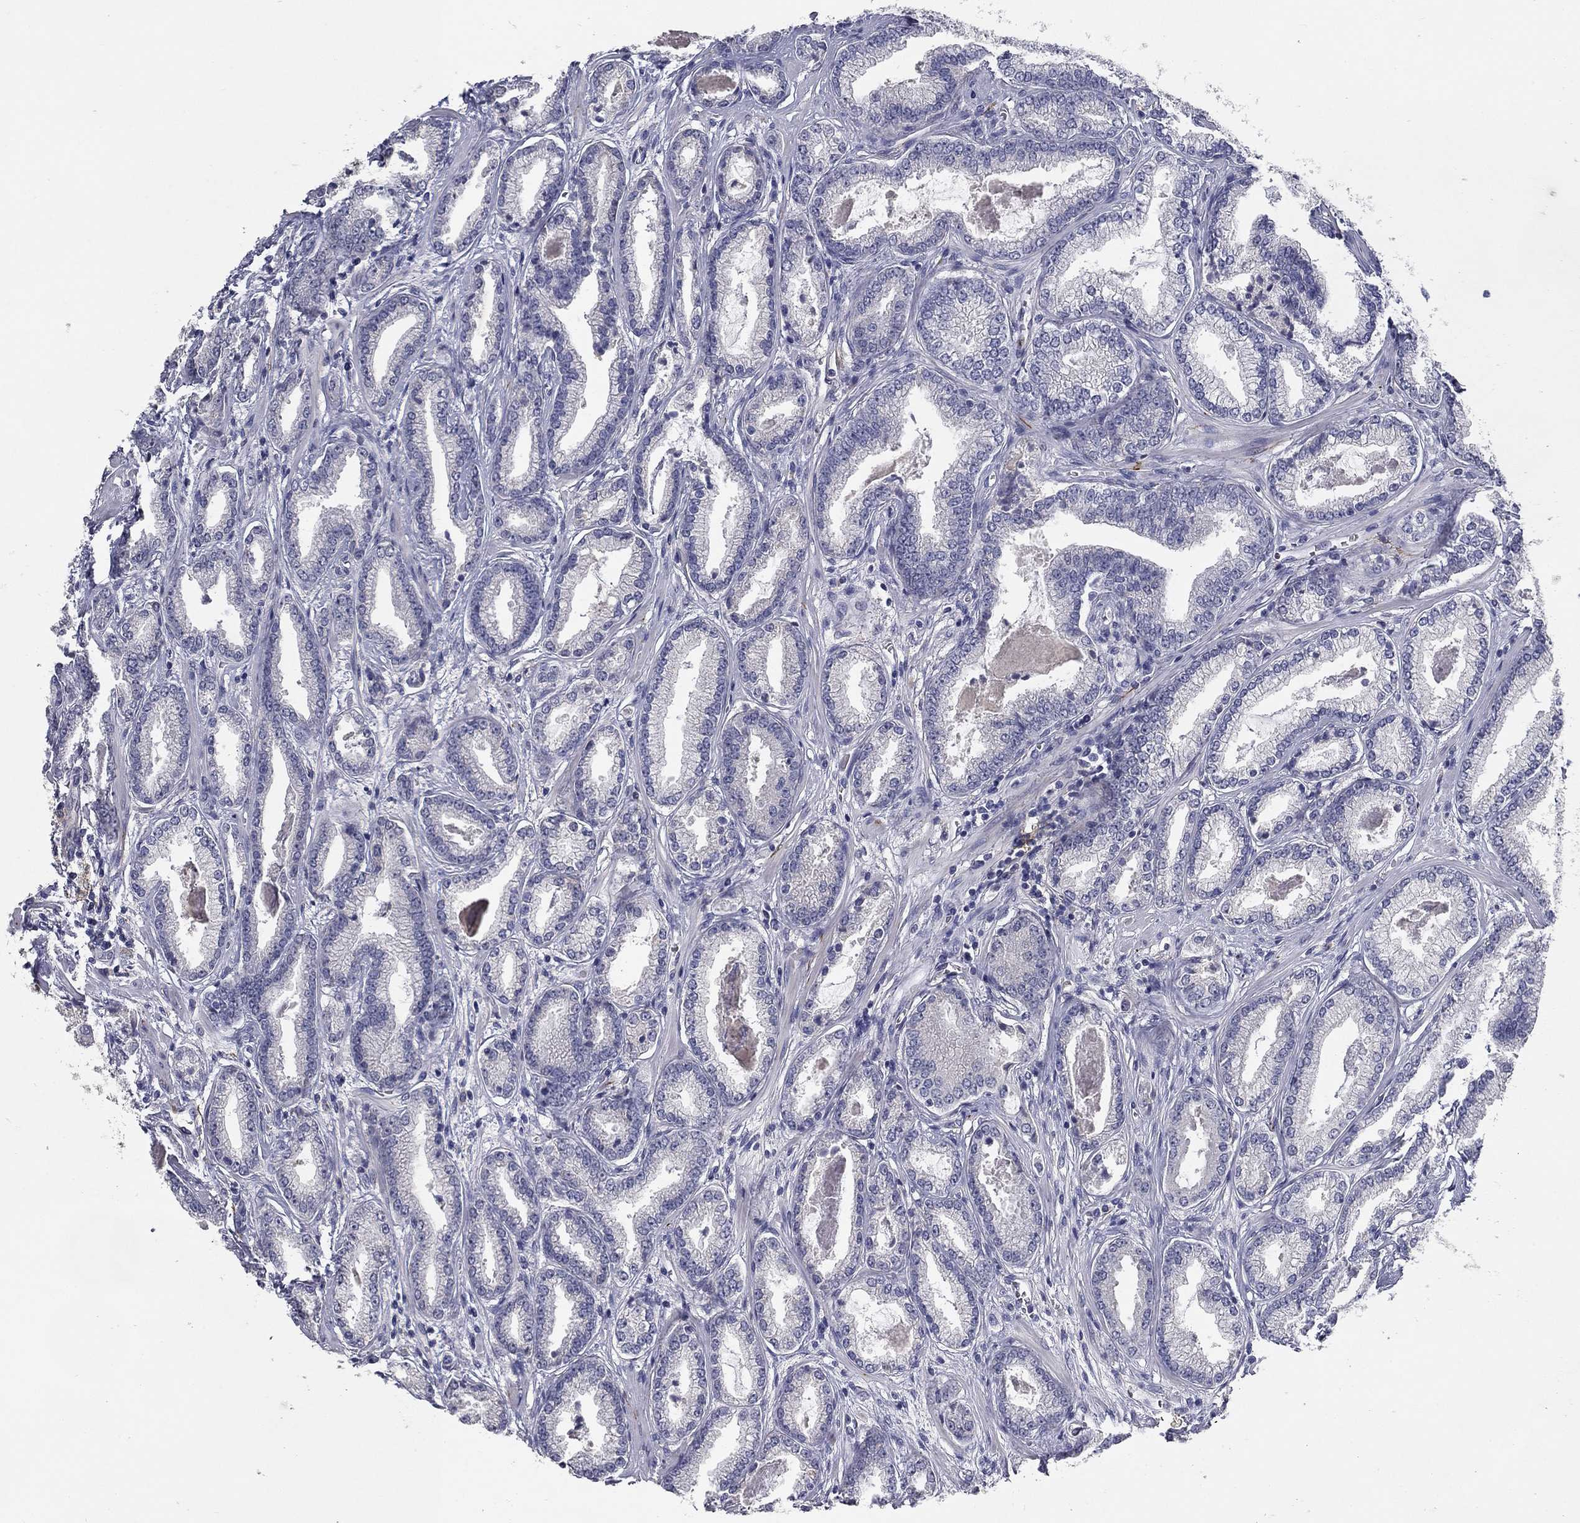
{"staining": {"intensity": "negative", "quantity": "none", "location": "none"}, "tissue": "prostate cancer", "cell_type": "Tumor cells", "image_type": "cancer", "snomed": [{"axis": "morphology", "description": "Adenocarcinoma, Low grade"}, {"axis": "topography", "description": "Prostate"}], "caption": "Immunohistochemical staining of human low-grade adenocarcinoma (prostate) exhibits no significant staining in tumor cells. (DAB (3,3'-diaminobenzidine) immunohistochemistry with hematoxylin counter stain).", "gene": "CD274", "patient": {"sex": "male", "age": 68}}